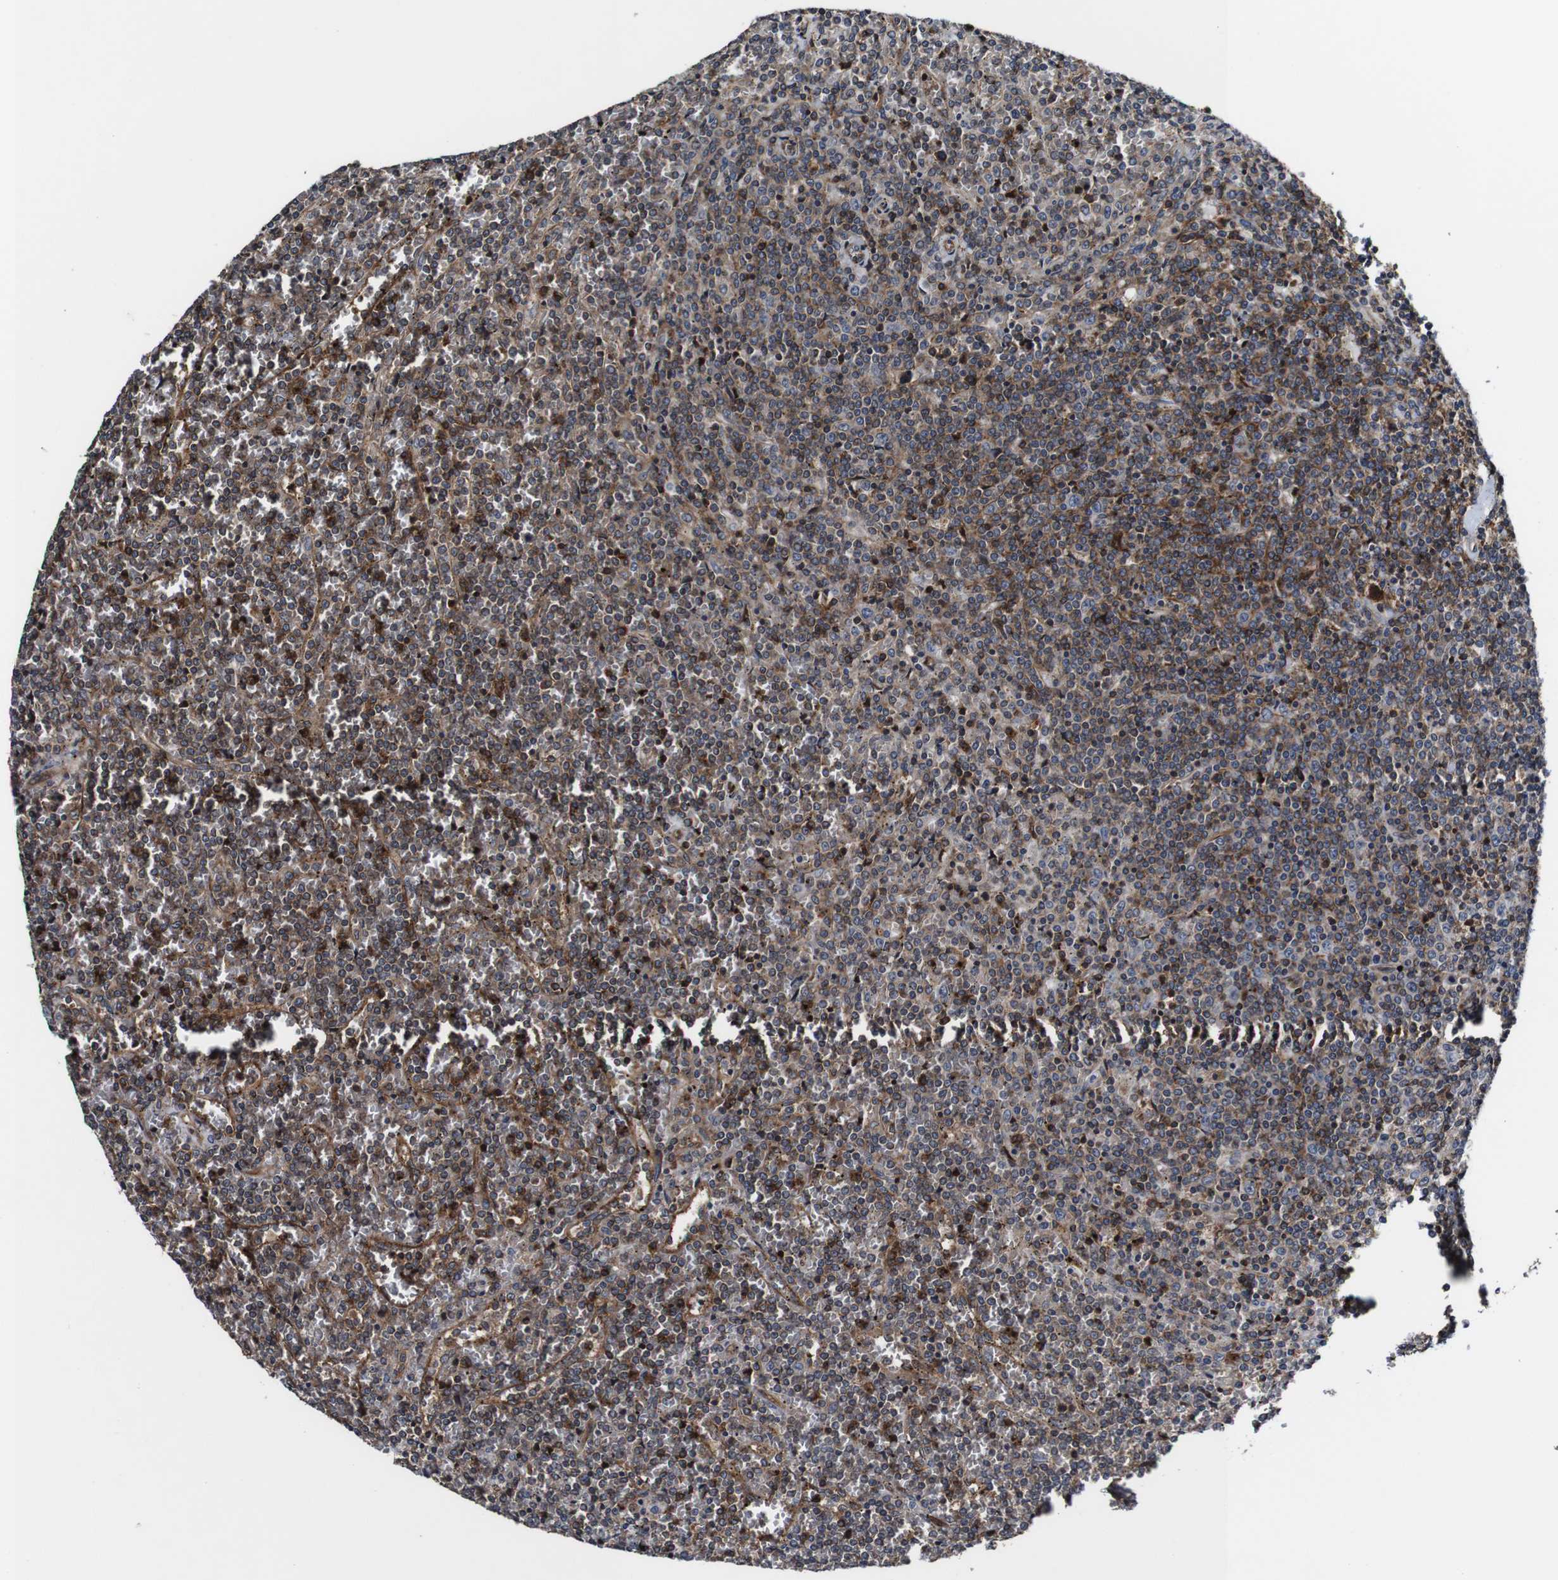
{"staining": {"intensity": "weak", "quantity": "25%-75%", "location": "cytoplasmic/membranous"}, "tissue": "lymphoma", "cell_type": "Tumor cells", "image_type": "cancer", "snomed": [{"axis": "morphology", "description": "Malignant lymphoma, non-Hodgkin's type, Low grade"}, {"axis": "topography", "description": "Spleen"}], "caption": "Malignant lymphoma, non-Hodgkin's type (low-grade) was stained to show a protein in brown. There is low levels of weak cytoplasmic/membranous staining in about 25%-75% of tumor cells. Nuclei are stained in blue.", "gene": "TNIK", "patient": {"sex": "female", "age": 19}}